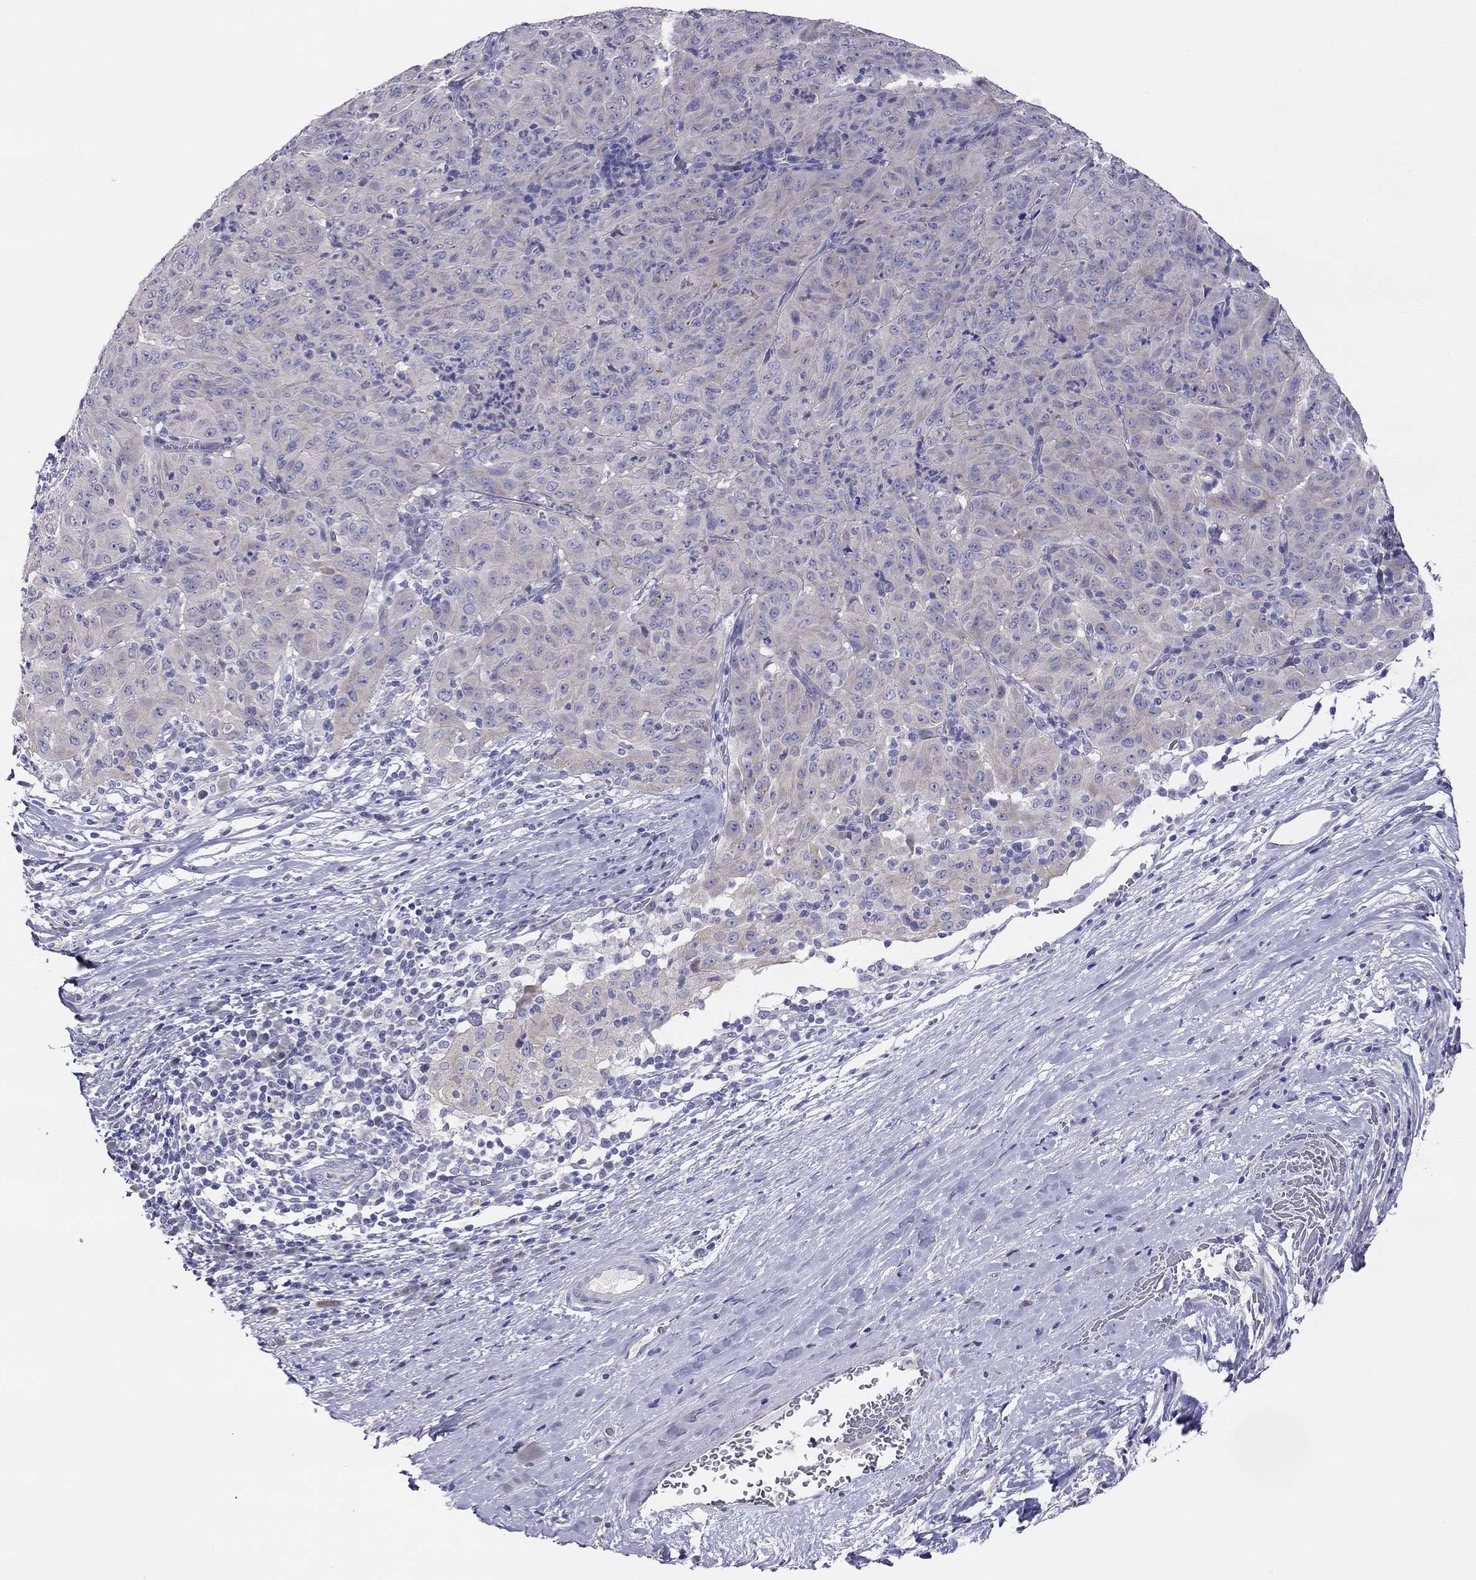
{"staining": {"intensity": "negative", "quantity": "none", "location": "none"}, "tissue": "pancreatic cancer", "cell_type": "Tumor cells", "image_type": "cancer", "snomed": [{"axis": "morphology", "description": "Adenocarcinoma, NOS"}, {"axis": "topography", "description": "Pancreas"}], "caption": "Tumor cells are negative for brown protein staining in pancreatic cancer.", "gene": "MGAT4C", "patient": {"sex": "male", "age": 63}}